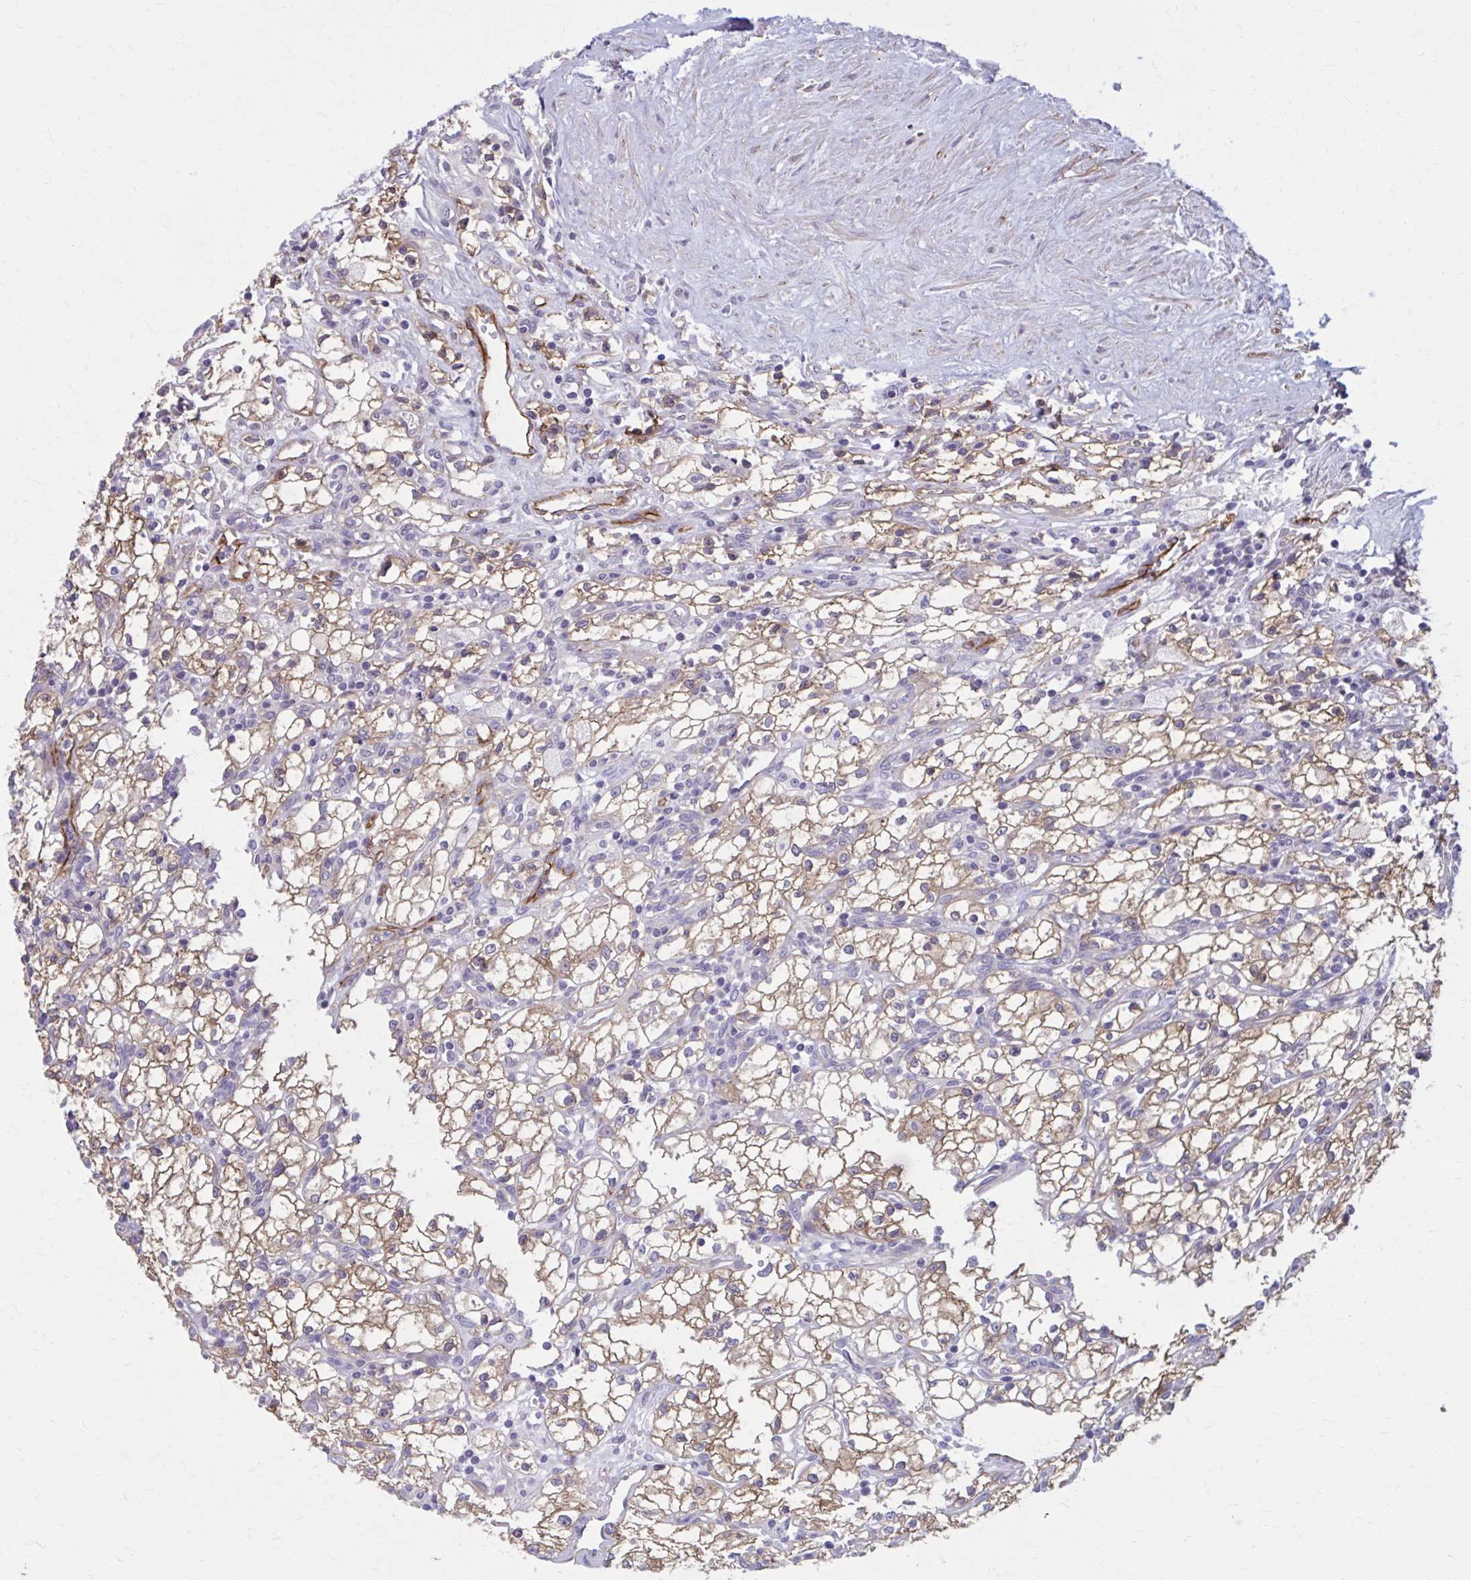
{"staining": {"intensity": "moderate", "quantity": ">75%", "location": "cytoplasmic/membranous"}, "tissue": "renal cancer", "cell_type": "Tumor cells", "image_type": "cancer", "snomed": [{"axis": "morphology", "description": "Adenocarcinoma, NOS"}, {"axis": "topography", "description": "Kidney"}], "caption": "Immunohistochemistry (IHC) of human renal adenocarcinoma exhibits medium levels of moderate cytoplasmic/membranous positivity in approximately >75% of tumor cells. (Stains: DAB in brown, nuclei in blue, Microscopy: brightfield microscopy at high magnification).", "gene": "ZDHHC7", "patient": {"sex": "male", "age": 59}}